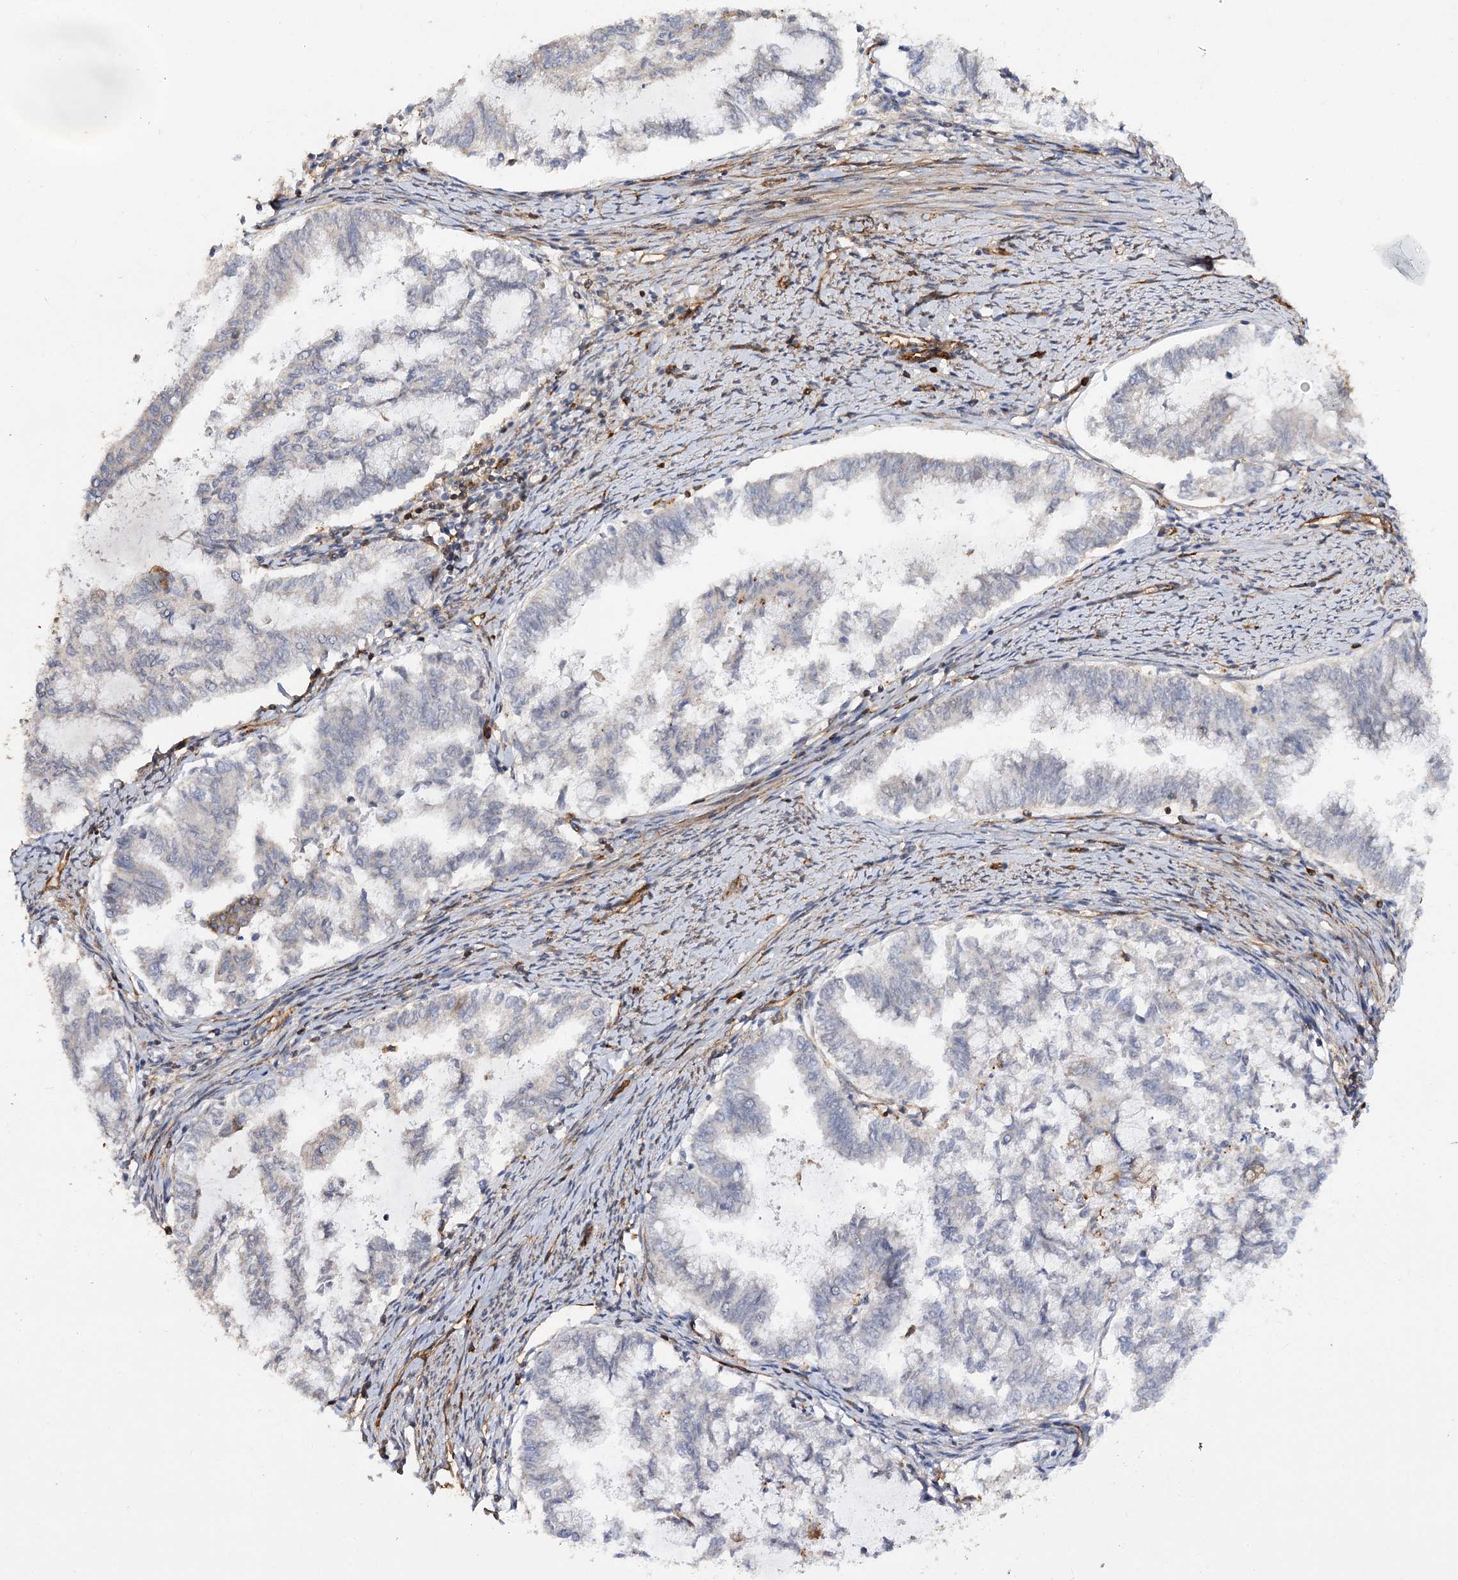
{"staining": {"intensity": "negative", "quantity": "none", "location": "none"}, "tissue": "endometrial cancer", "cell_type": "Tumor cells", "image_type": "cancer", "snomed": [{"axis": "morphology", "description": "Adenocarcinoma, NOS"}, {"axis": "topography", "description": "Endometrium"}], "caption": "Tumor cells are negative for protein expression in human endometrial adenocarcinoma.", "gene": "SYNPO2", "patient": {"sex": "female", "age": 79}}